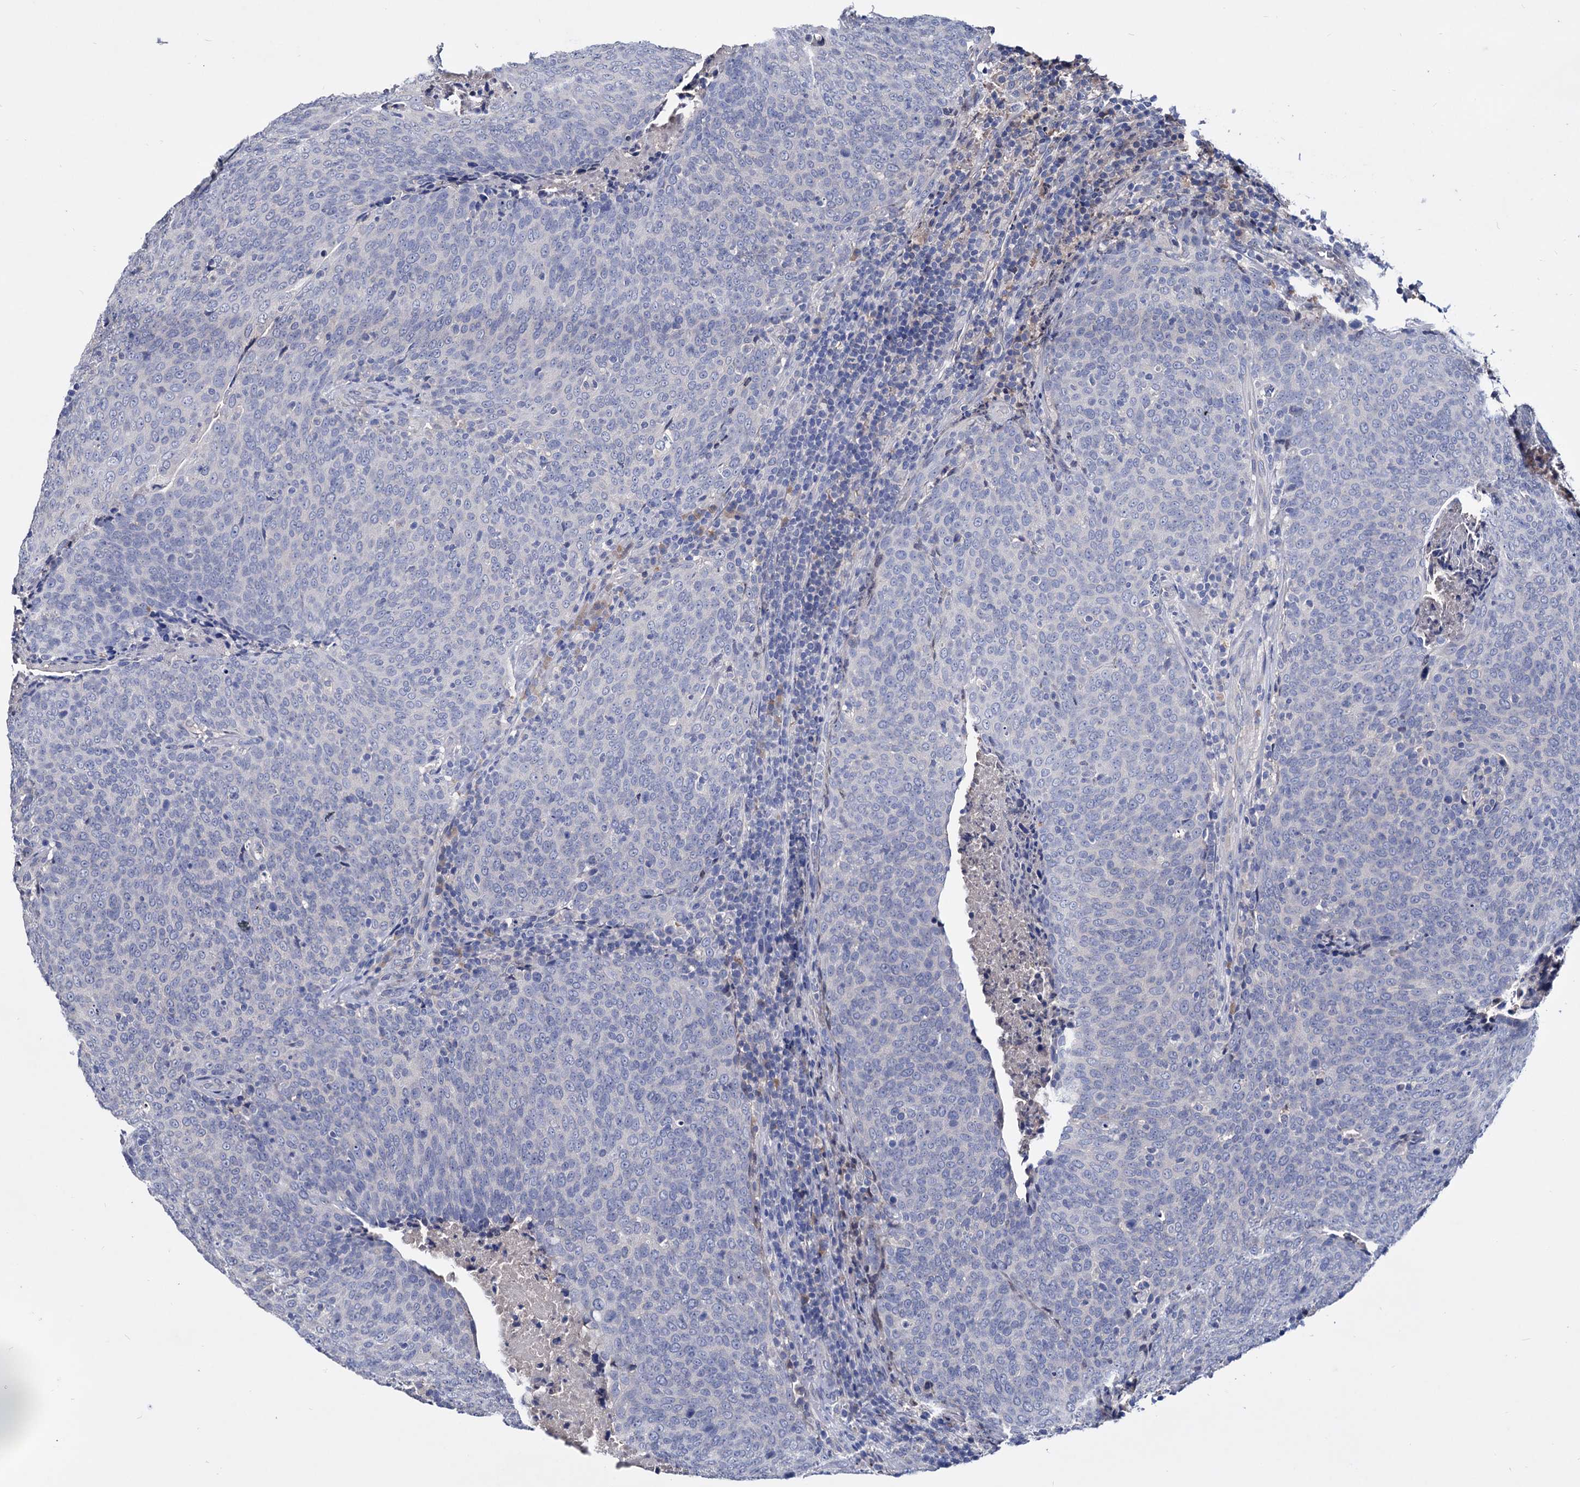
{"staining": {"intensity": "negative", "quantity": "none", "location": "none"}, "tissue": "head and neck cancer", "cell_type": "Tumor cells", "image_type": "cancer", "snomed": [{"axis": "morphology", "description": "Squamous cell carcinoma, NOS"}, {"axis": "morphology", "description": "Squamous cell carcinoma, metastatic, NOS"}, {"axis": "topography", "description": "Lymph node"}, {"axis": "topography", "description": "Head-Neck"}], "caption": "High magnification brightfield microscopy of squamous cell carcinoma (head and neck) stained with DAB (3,3'-diaminobenzidine) (brown) and counterstained with hematoxylin (blue): tumor cells show no significant expression.", "gene": "NPAS4", "patient": {"sex": "male", "age": 62}}